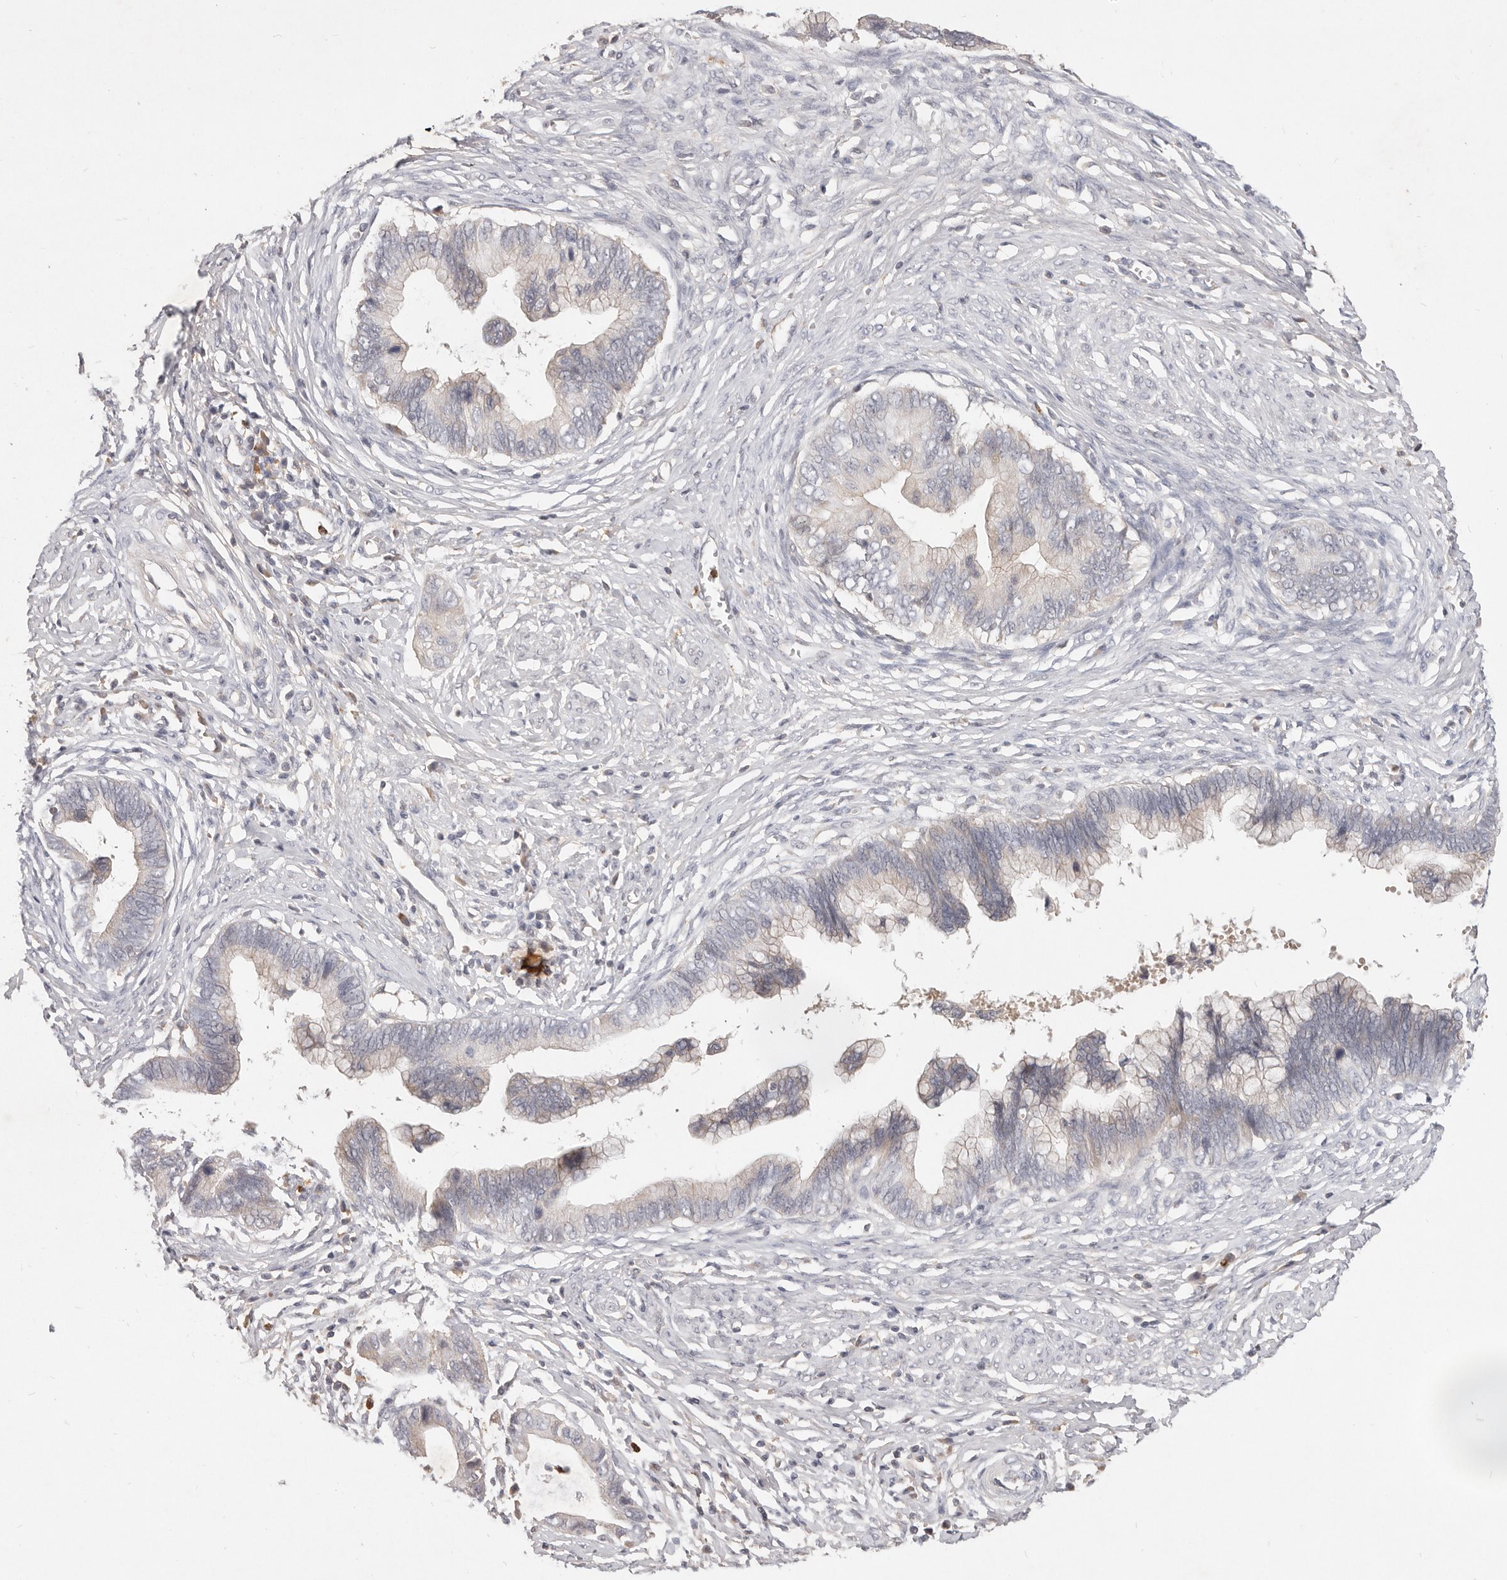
{"staining": {"intensity": "negative", "quantity": "none", "location": "none"}, "tissue": "cervical cancer", "cell_type": "Tumor cells", "image_type": "cancer", "snomed": [{"axis": "morphology", "description": "Adenocarcinoma, NOS"}, {"axis": "topography", "description": "Cervix"}], "caption": "There is no significant expression in tumor cells of cervical cancer.", "gene": "USP49", "patient": {"sex": "female", "age": 44}}